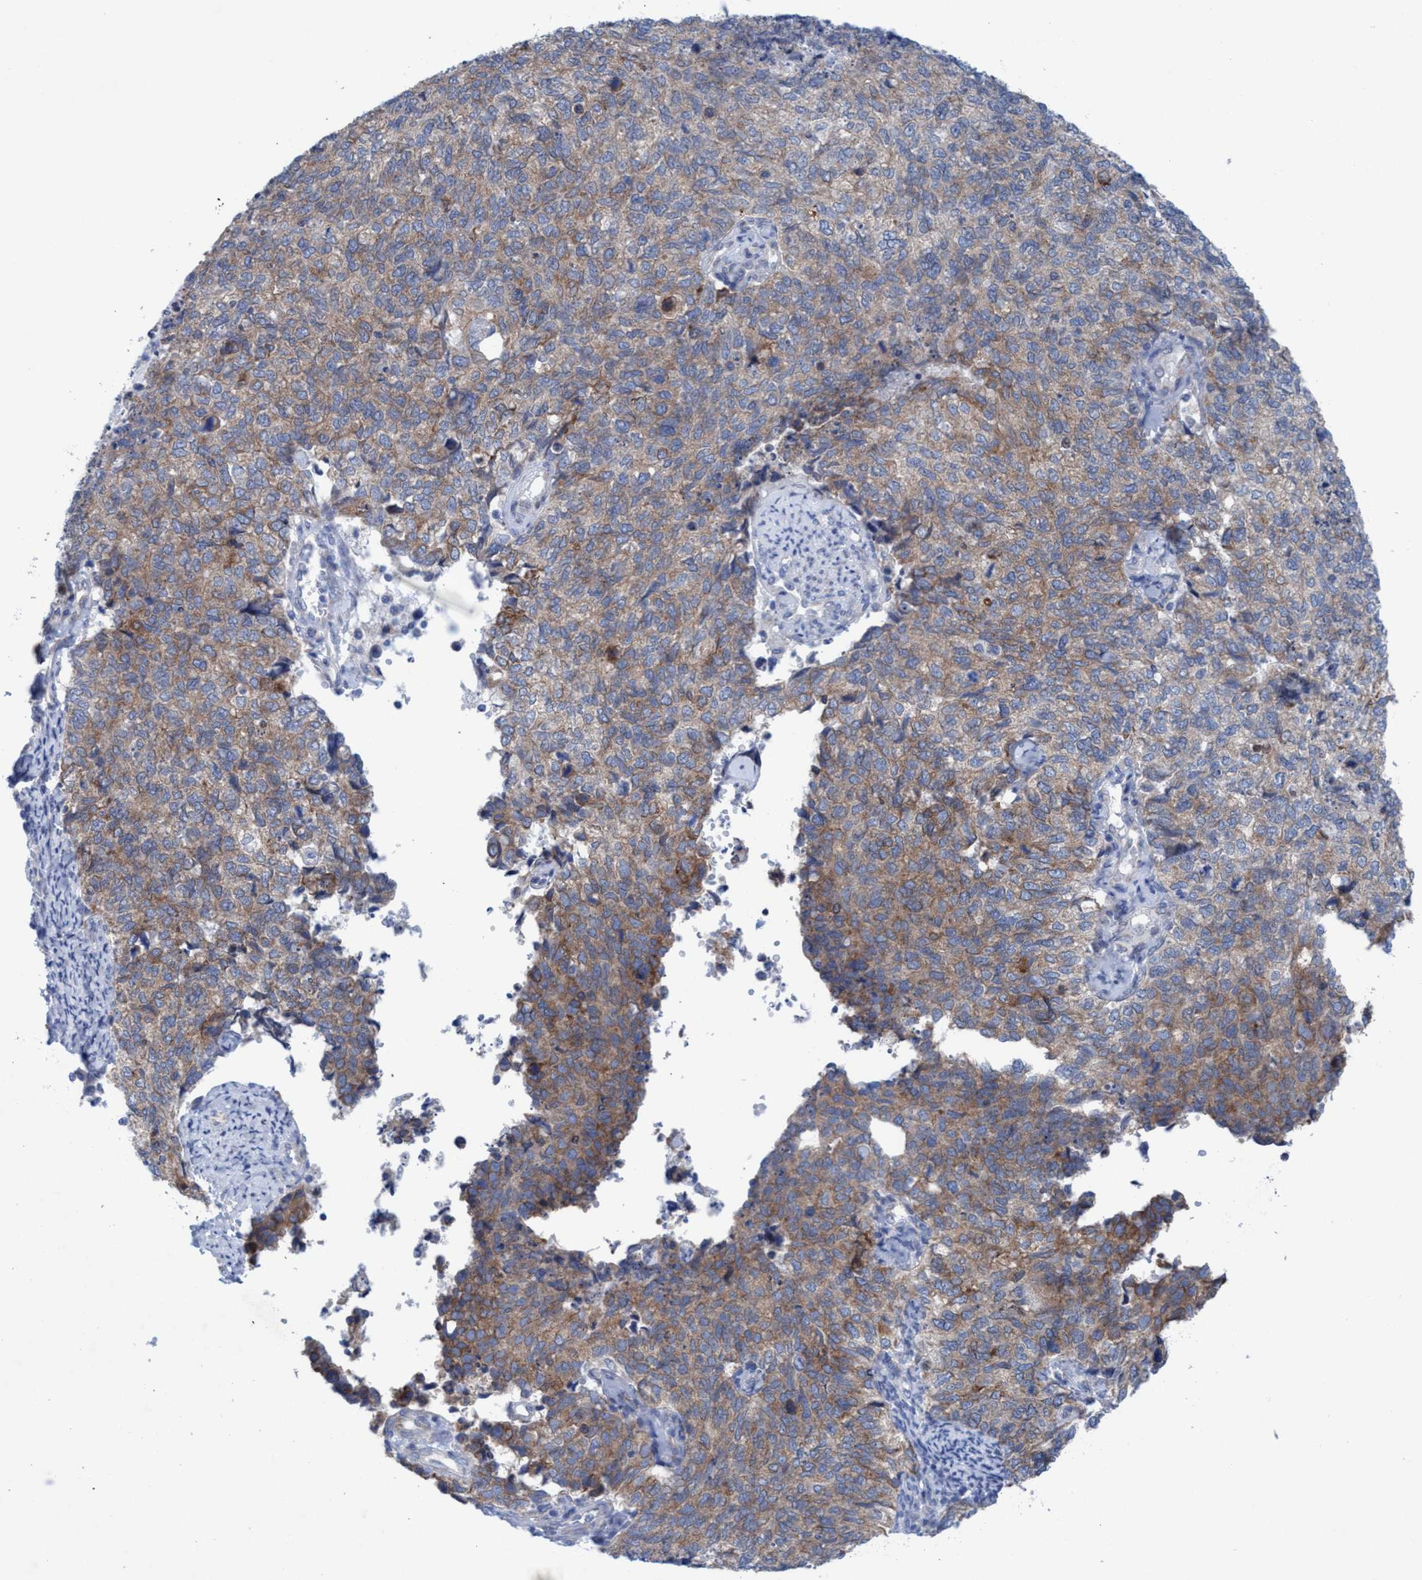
{"staining": {"intensity": "moderate", "quantity": ">75%", "location": "cytoplasmic/membranous"}, "tissue": "cervical cancer", "cell_type": "Tumor cells", "image_type": "cancer", "snomed": [{"axis": "morphology", "description": "Squamous cell carcinoma, NOS"}, {"axis": "topography", "description": "Cervix"}], "caption": "Cervical cancer was stained to show a protein in brown. There is medium levels of moderate cytoplasmic/membranous positivity in approximately >75% of tumor cells.", "gene": "RSAD1", "patient": {"sex": "female", "age": 63}}